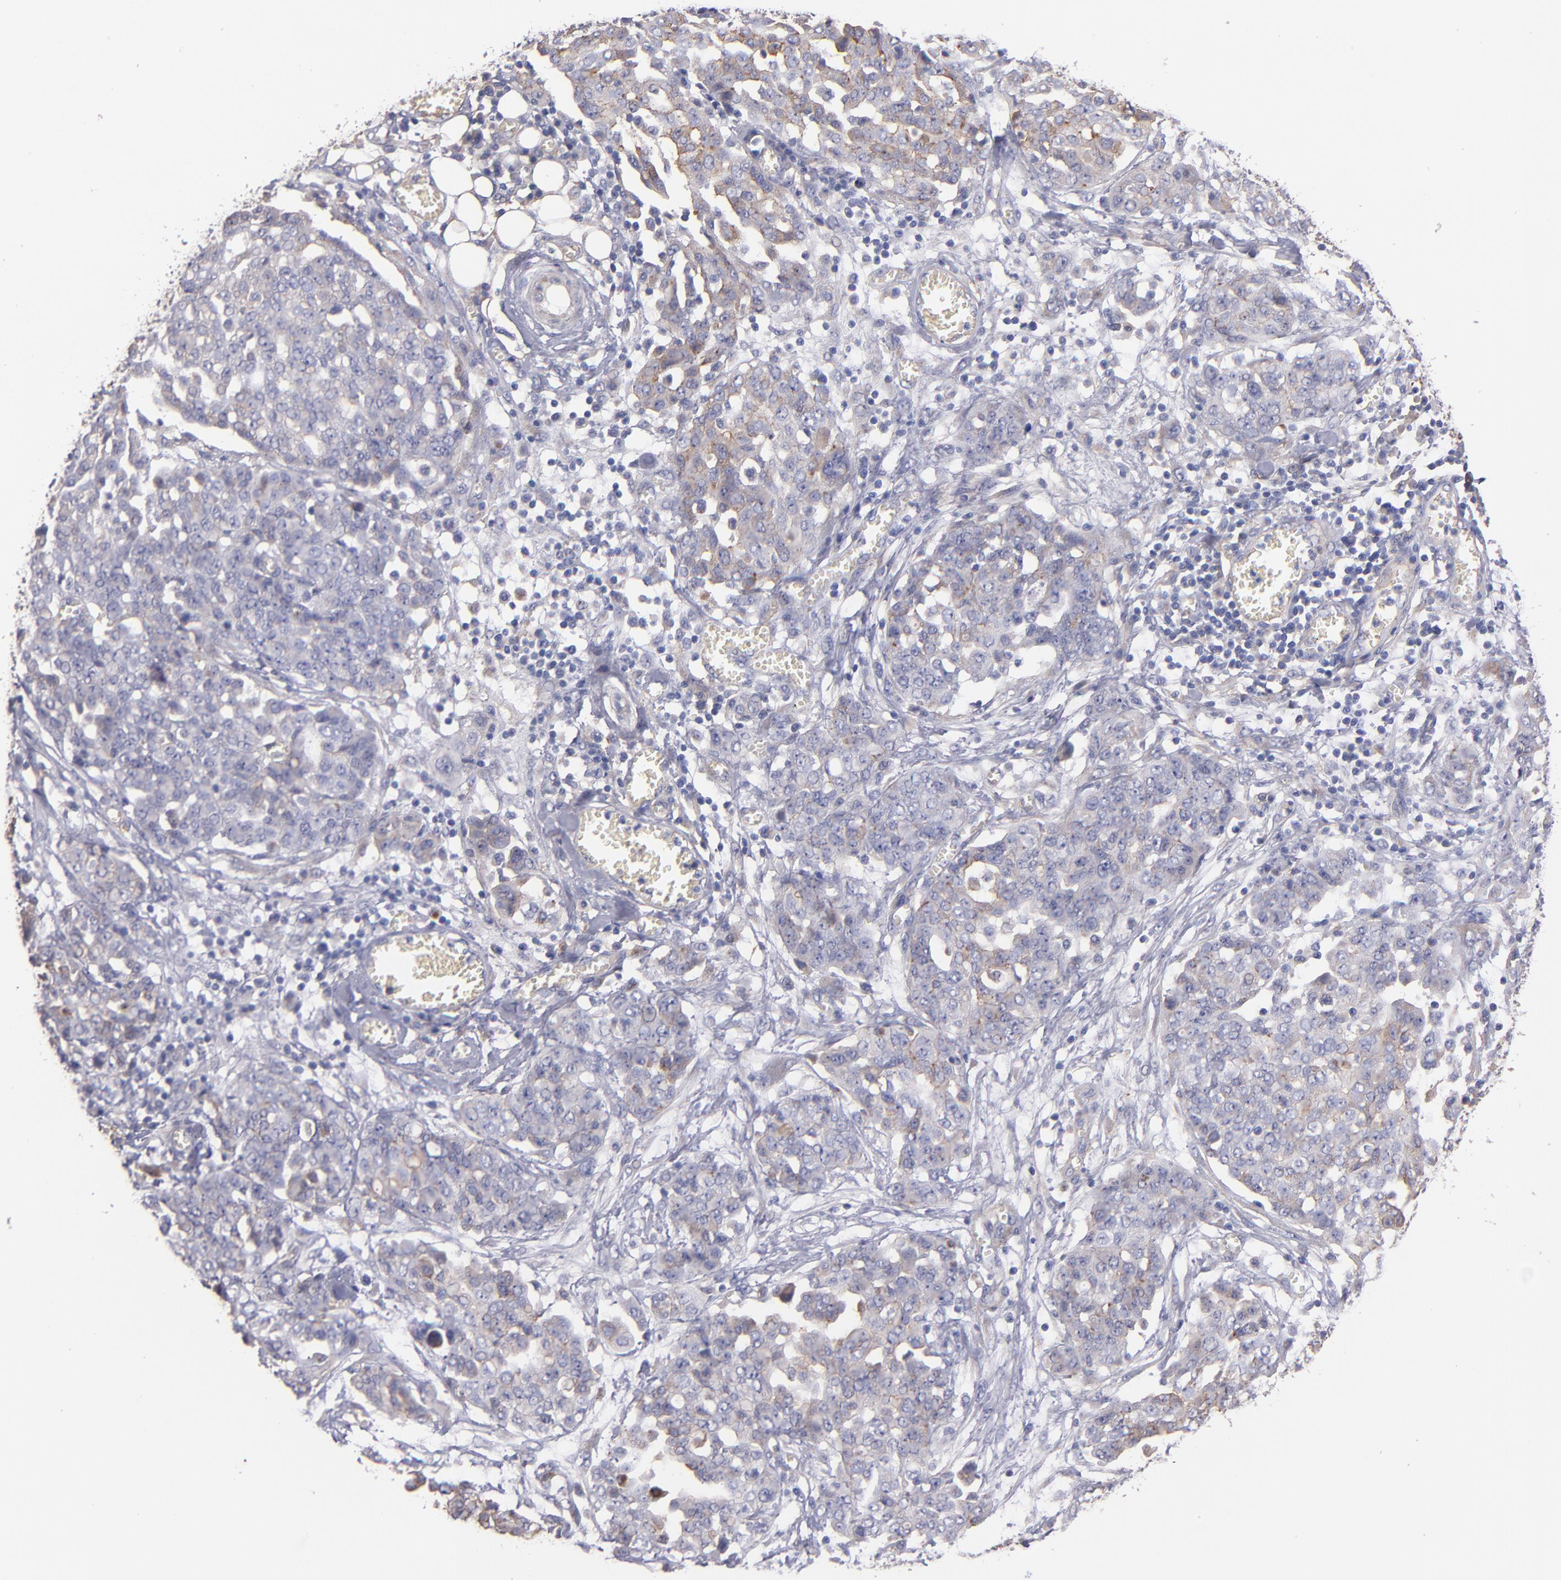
{"staining": {"intensity": "weak", "quantity": "<25%", "location": "cytoplasmic/membranous"}, "tissue": "ovarian cancer", "cell_type": "Tumor cells", "image_type": "cancer", "snomed": [{"axis": "morphology", "description": "Cystadenocarcinoma, serous, NOS"}, {"axis": "topography", "description": "Soft tissue"}, {"axis": "topography", "description": "Ovary"}], "caption": "This is an immunohistochemistry image of ovarian cancer (serous cystadenocarcinoma). There is no staining in tumor cells.", "gene": "PLSCR4", "patient": {"sex": "female", "age": 57}}